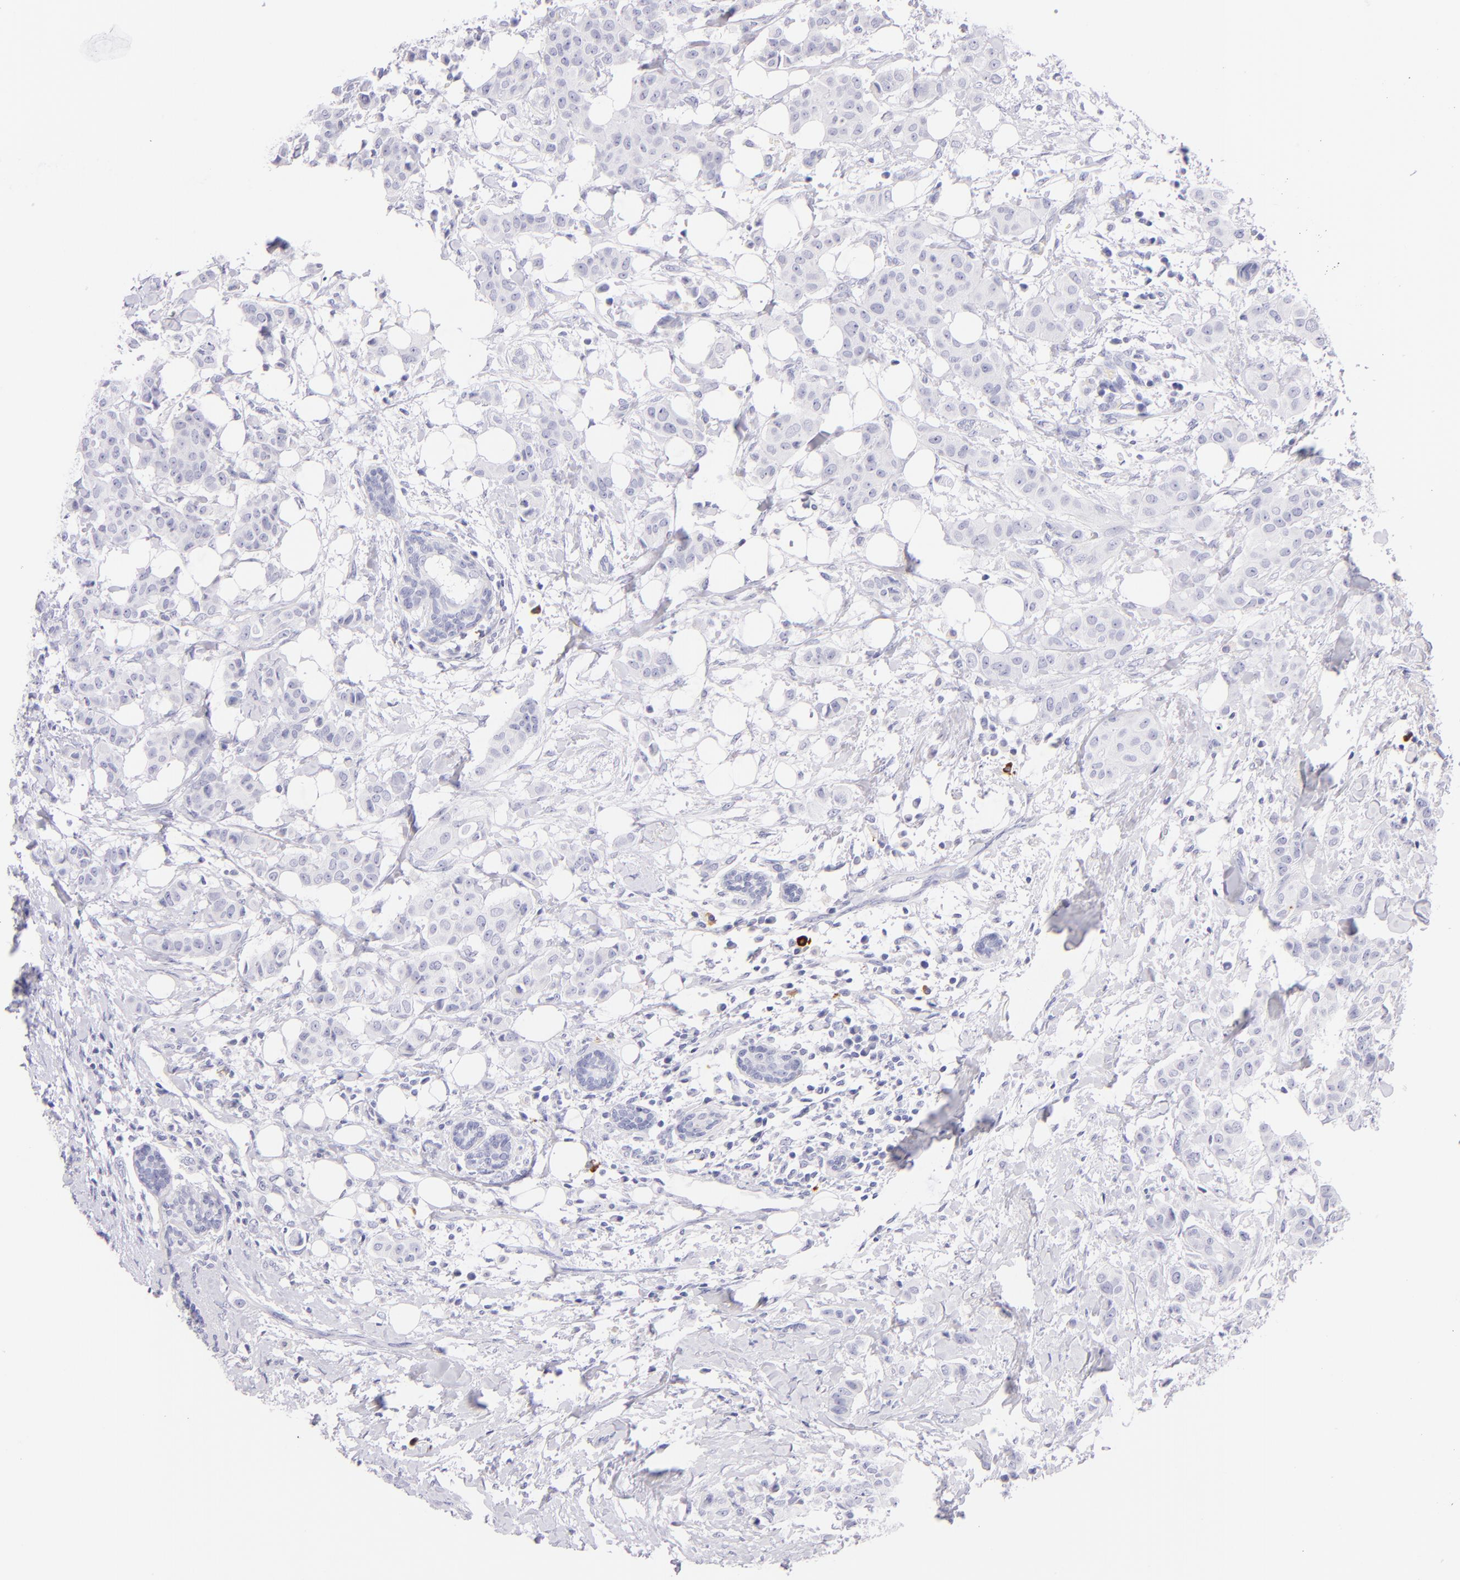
{"staining": {"intensity": "negative", "quantity": "none", "location": "none"}, "tissue": "breast cancer", "cell_type": "Tumor cells", "image_type": "cancer", "snomed": [{"axis": "morphology", "description": "Duct carcinoma"}, {"axis": "topography", "description": "Breast"}], "caption": "Breast cancer stained for a protein using immunohistochemistry (IHC) displays no expression tumor cells.", "gene": "SDC1", "patient": {"sex": "female", "age": 40}}